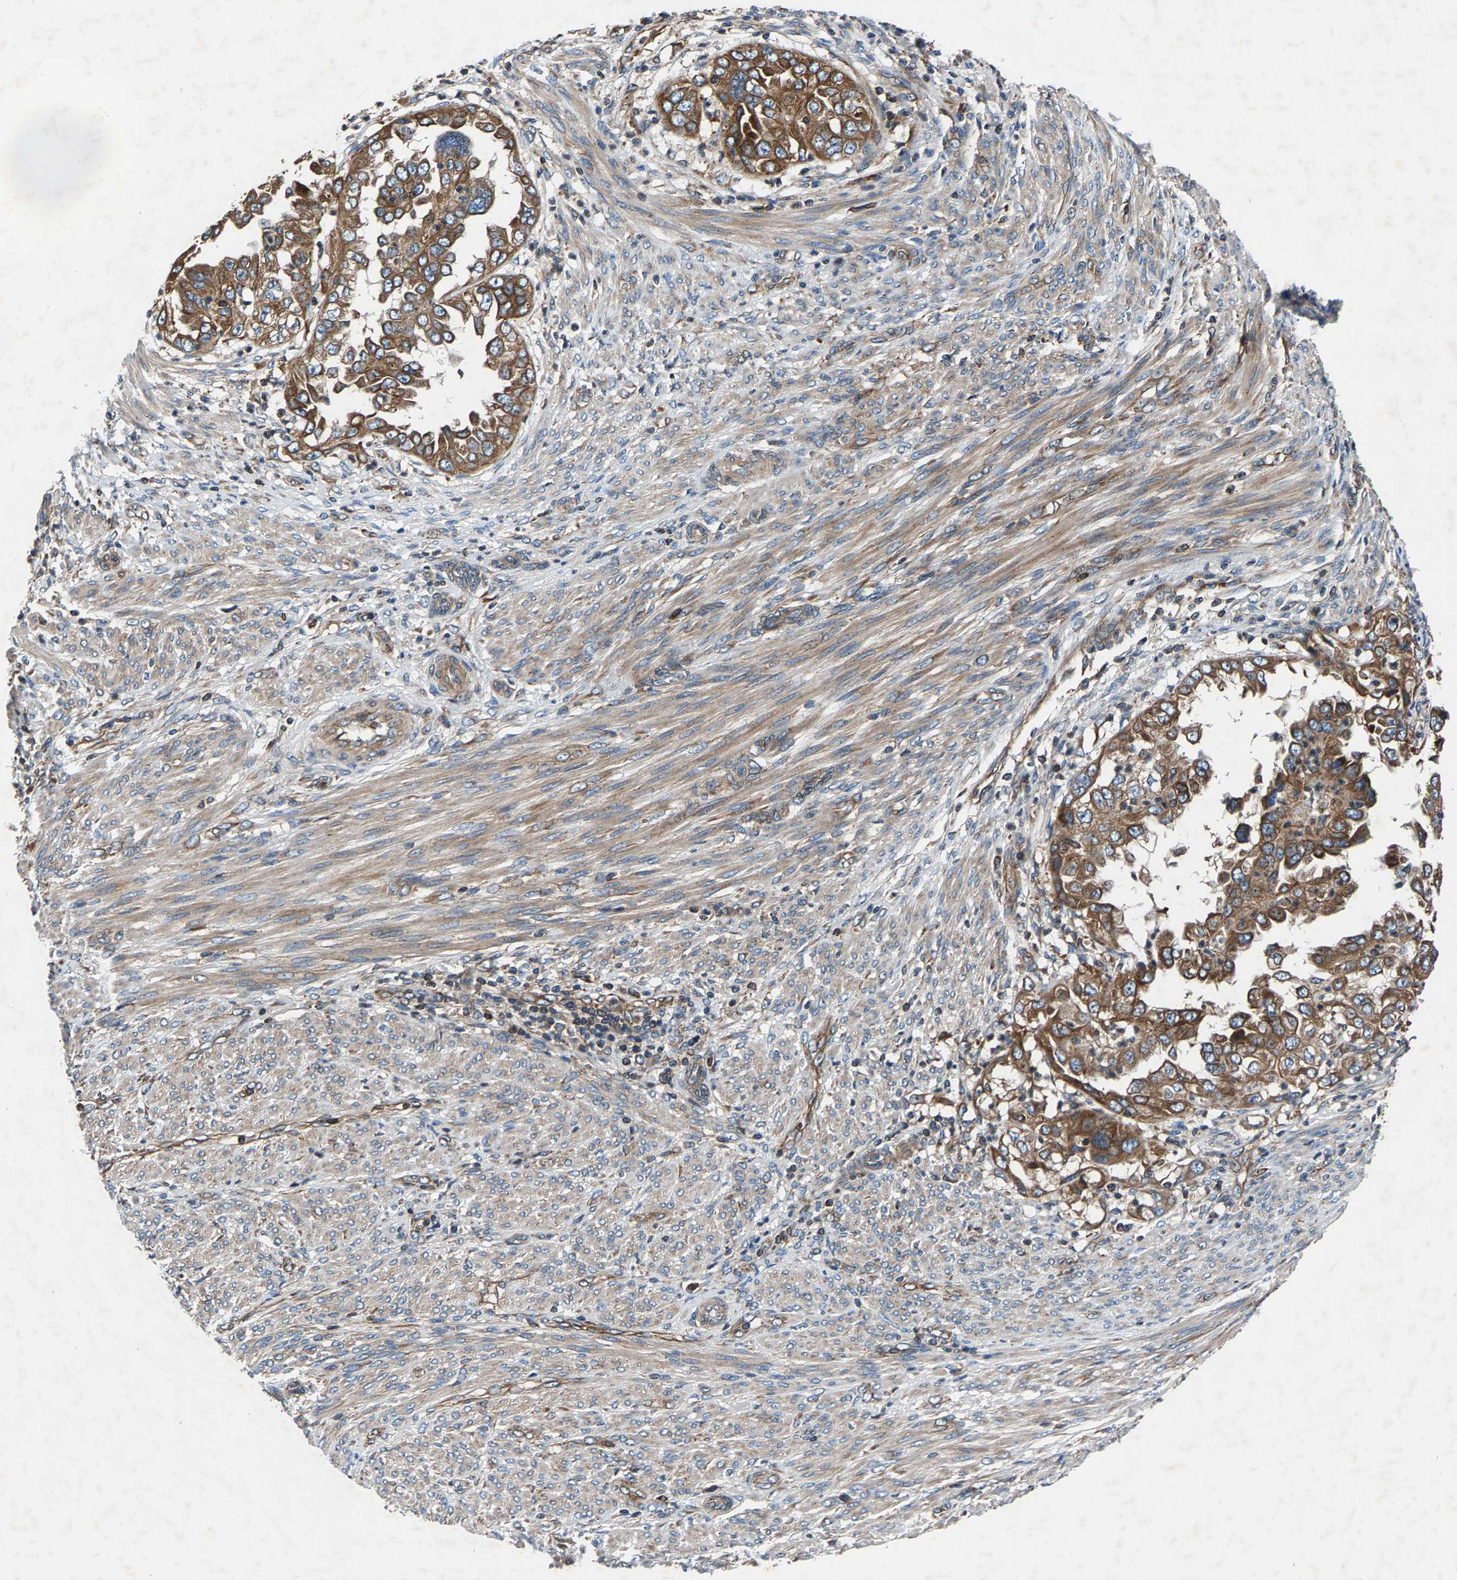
{"staining": {"intensity": "moderate", "quantity": ">75%", "location": "cytoplasmic/membranous"}, "tissue": "endometrial cancer", "cell_type": "Tumor cells", "image_type": "cancer", "snomed": [{"axis": "morphology", "description": "Adenocarcinoma, NOS"}, {"axis": "topography", "description": "Endometrium"}], "caption": "IHC (DAB (3,3'-diaminobenzidine)) staining of endometrial cancer (adenocarcinoma) exhibits moderate cytoplasmic/membranous protein positivity in approximately >75% of tumor cells. The staining was performed using DAB to visualize the protein expression in brown, while the nuclei were stained in blue with hematoxylin (Magnification: 20x).", "gene": "LPCAT1", "patient": {"sex": "female", "age": 85}}